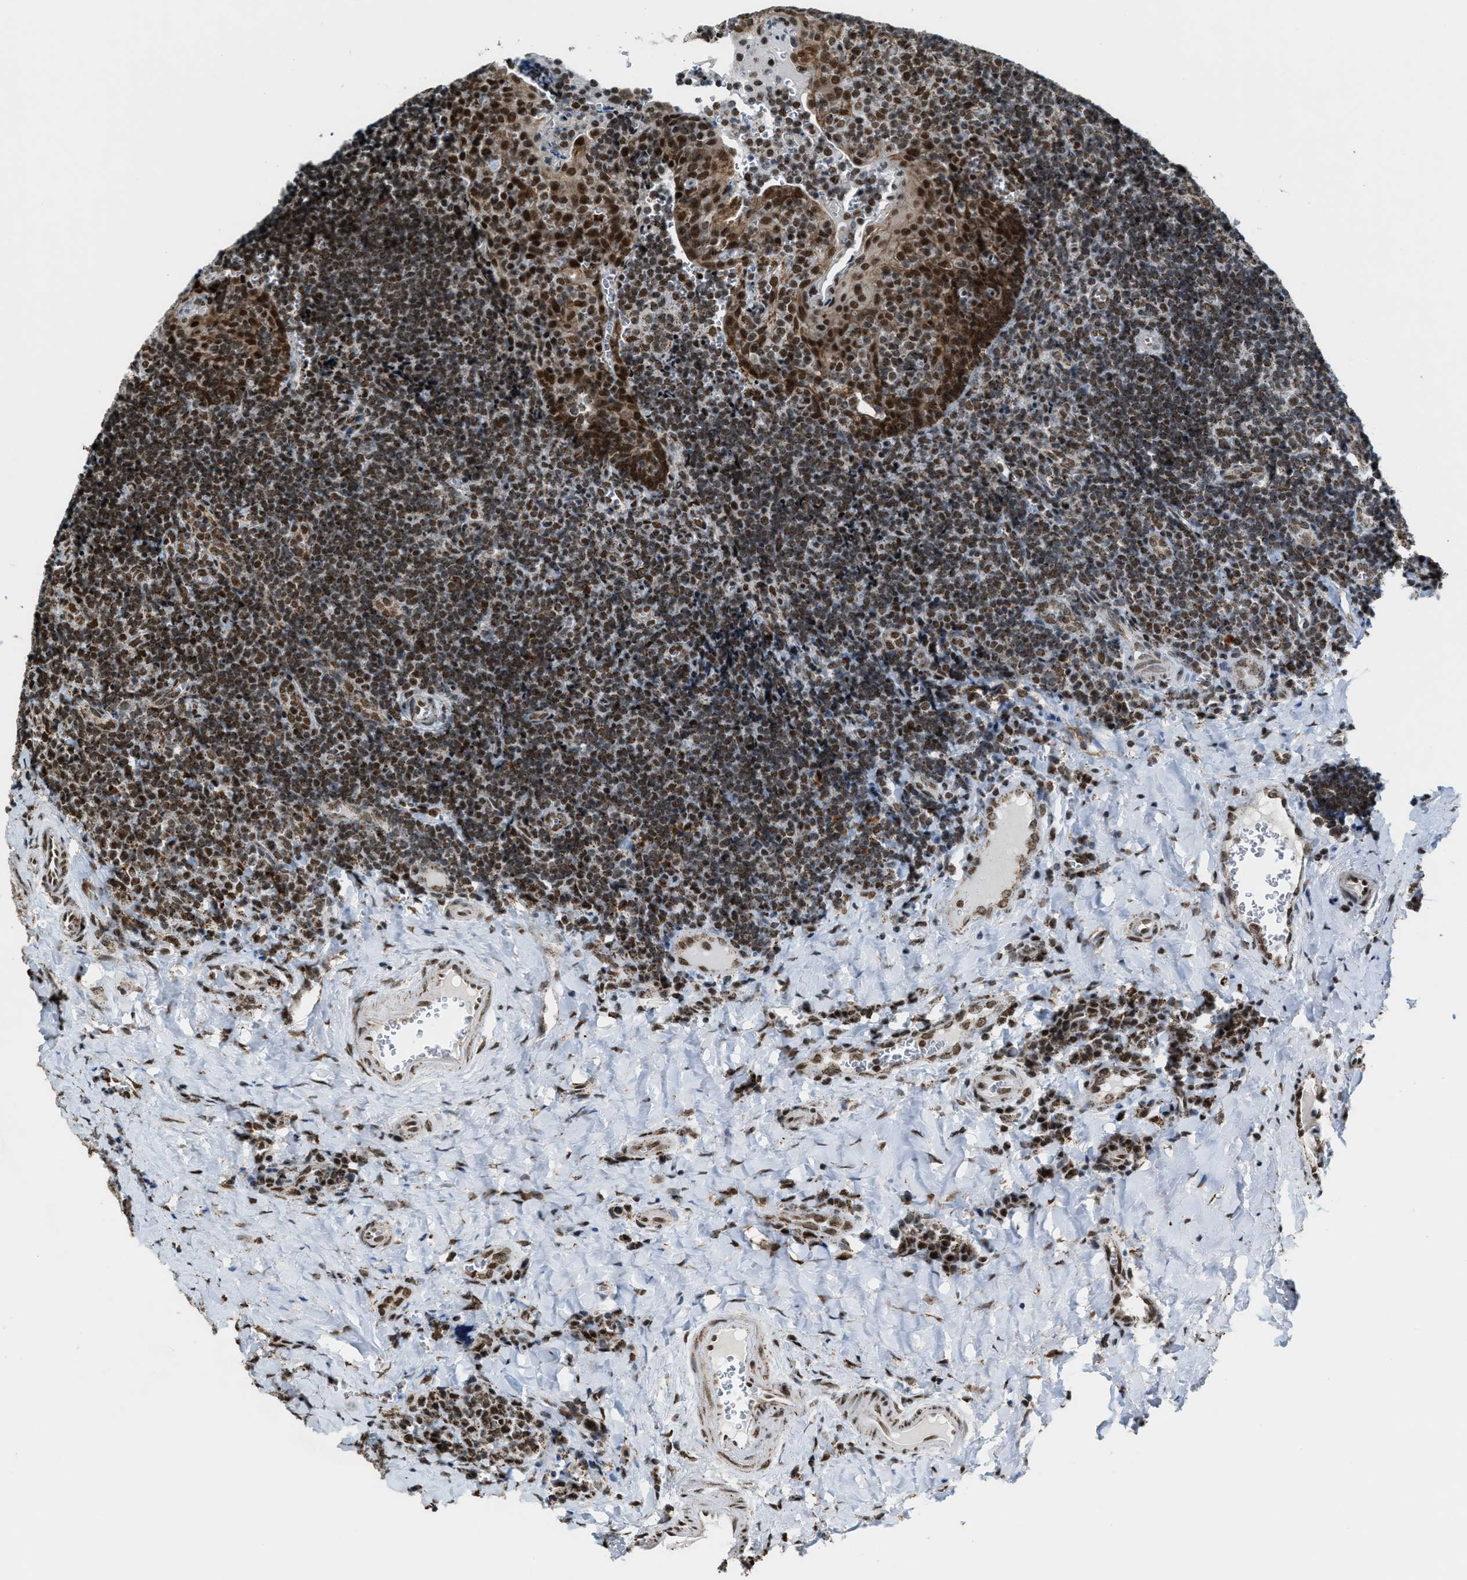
{"staining": {"intensity": "moderate", "quantity": ">75%", "location": "cytoplasmic/membranous,nuclear"}, "tissue": "tonsil", "cell_type": "Germinal center cells", "image_type": "normal", "snomed": [{"axis": "morphology", "description": "Normal tissue, NOS"}, {"axis": "morphology", "description": "Inflammation, NOS"}, {"axis": "topography", "description": "Tonsil"}], "caption": "Protein staining of normal tonsil exhibits moderate cytoplasmic/membranous,nuclear staining in about >75% of germinal center cells. (Brightfield microscopy of DAB IHC at high magnification).", "gene": "HIBADH", "patient": {"sex": "female", "age": 31}}